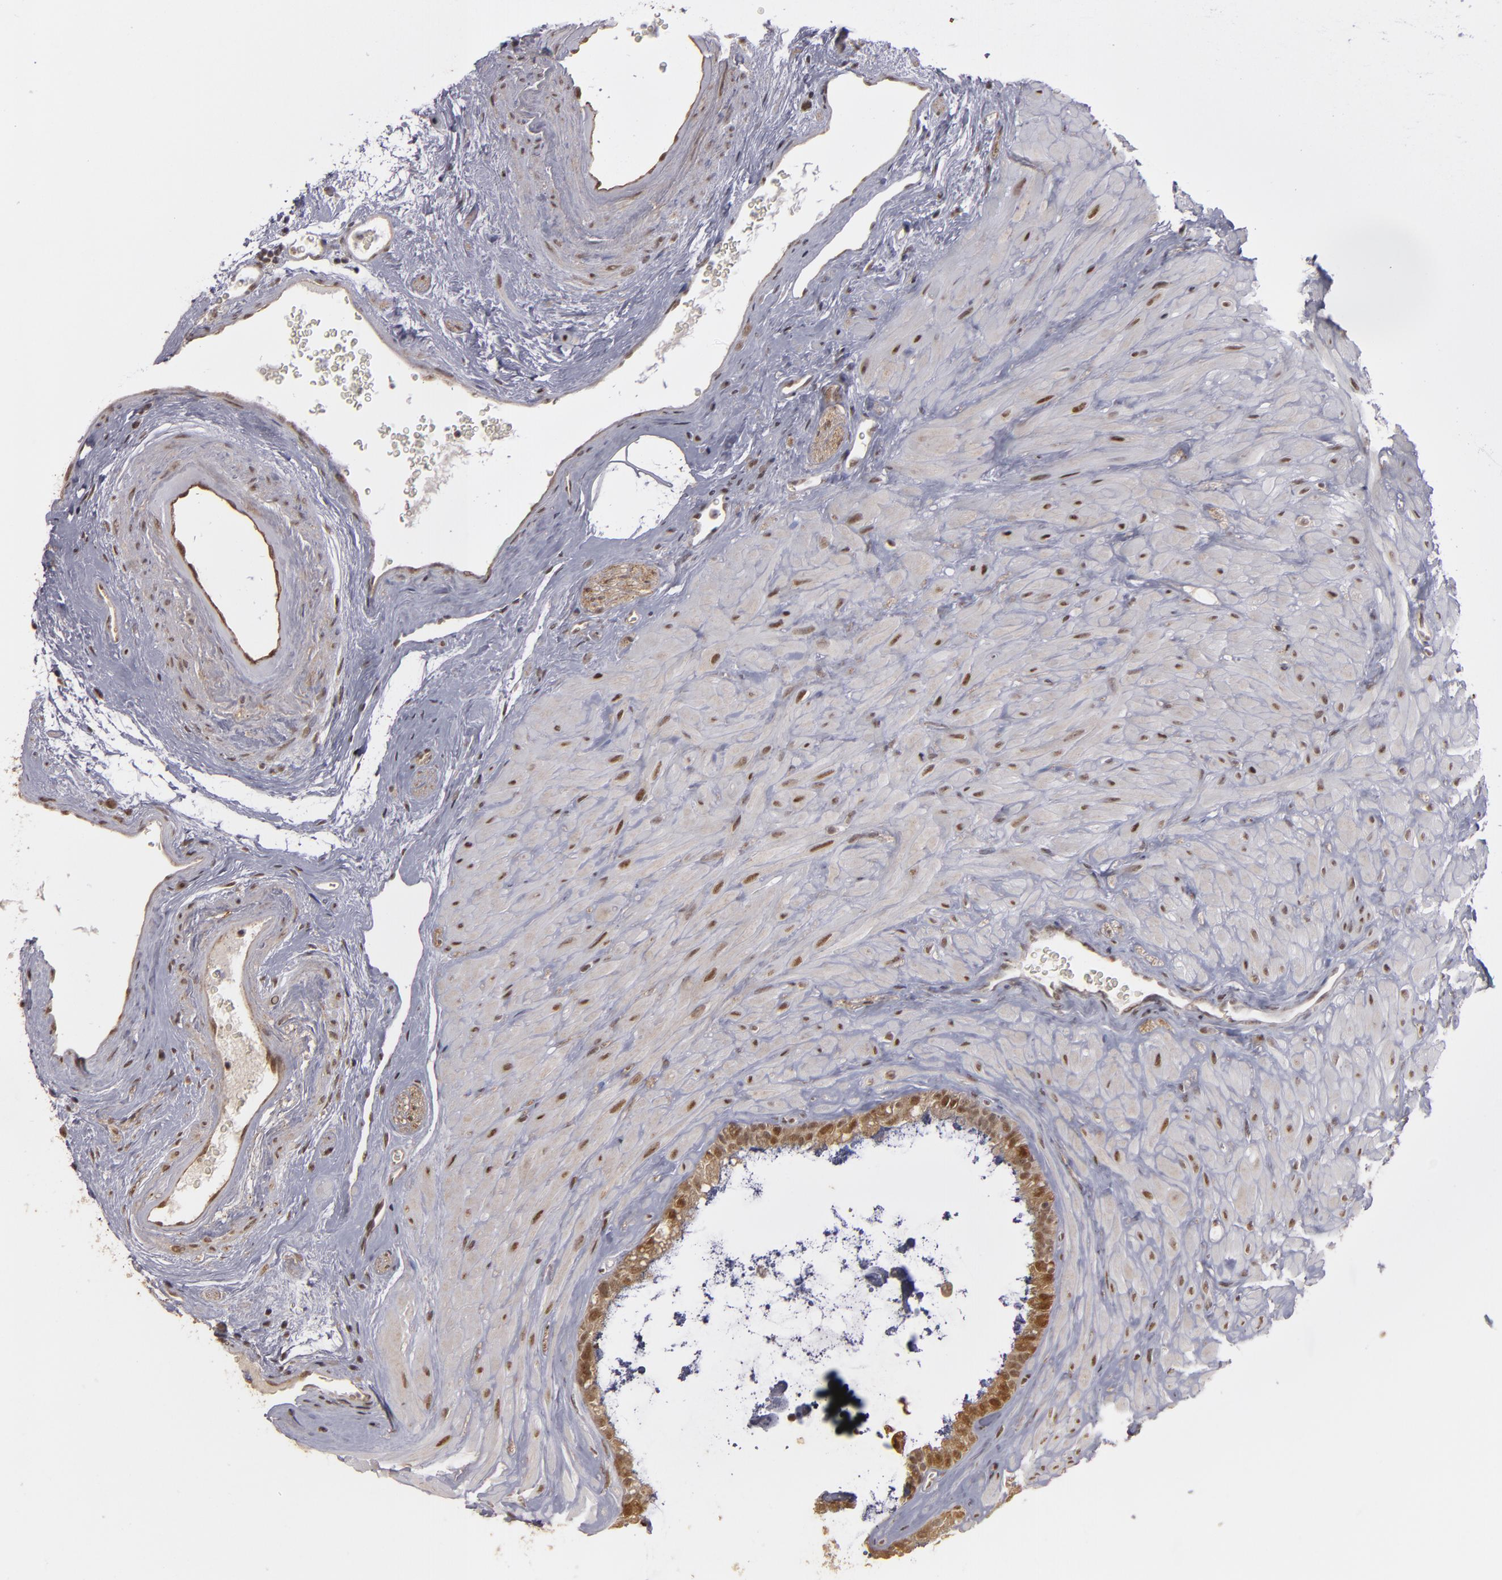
{"staining": {"intensity": "moderate", "quantity": ">75%", "location": "nuclear"}, "tissue": "seminal vesicle", "cell_type": "Glandular cells", "image_type": "normal", "snomed": [{"axis": "morphology", "description": "Normal tissue, NOS"}, {"axis": "topography", "description": "Seminal veicle"}], "caption": "Moderate nuclear protein expression is appreciated in about >75% of glandular cells in seminal vesicle.", "gene": "ZNF75A", "patient": {"sex": "male", "age": 63}}